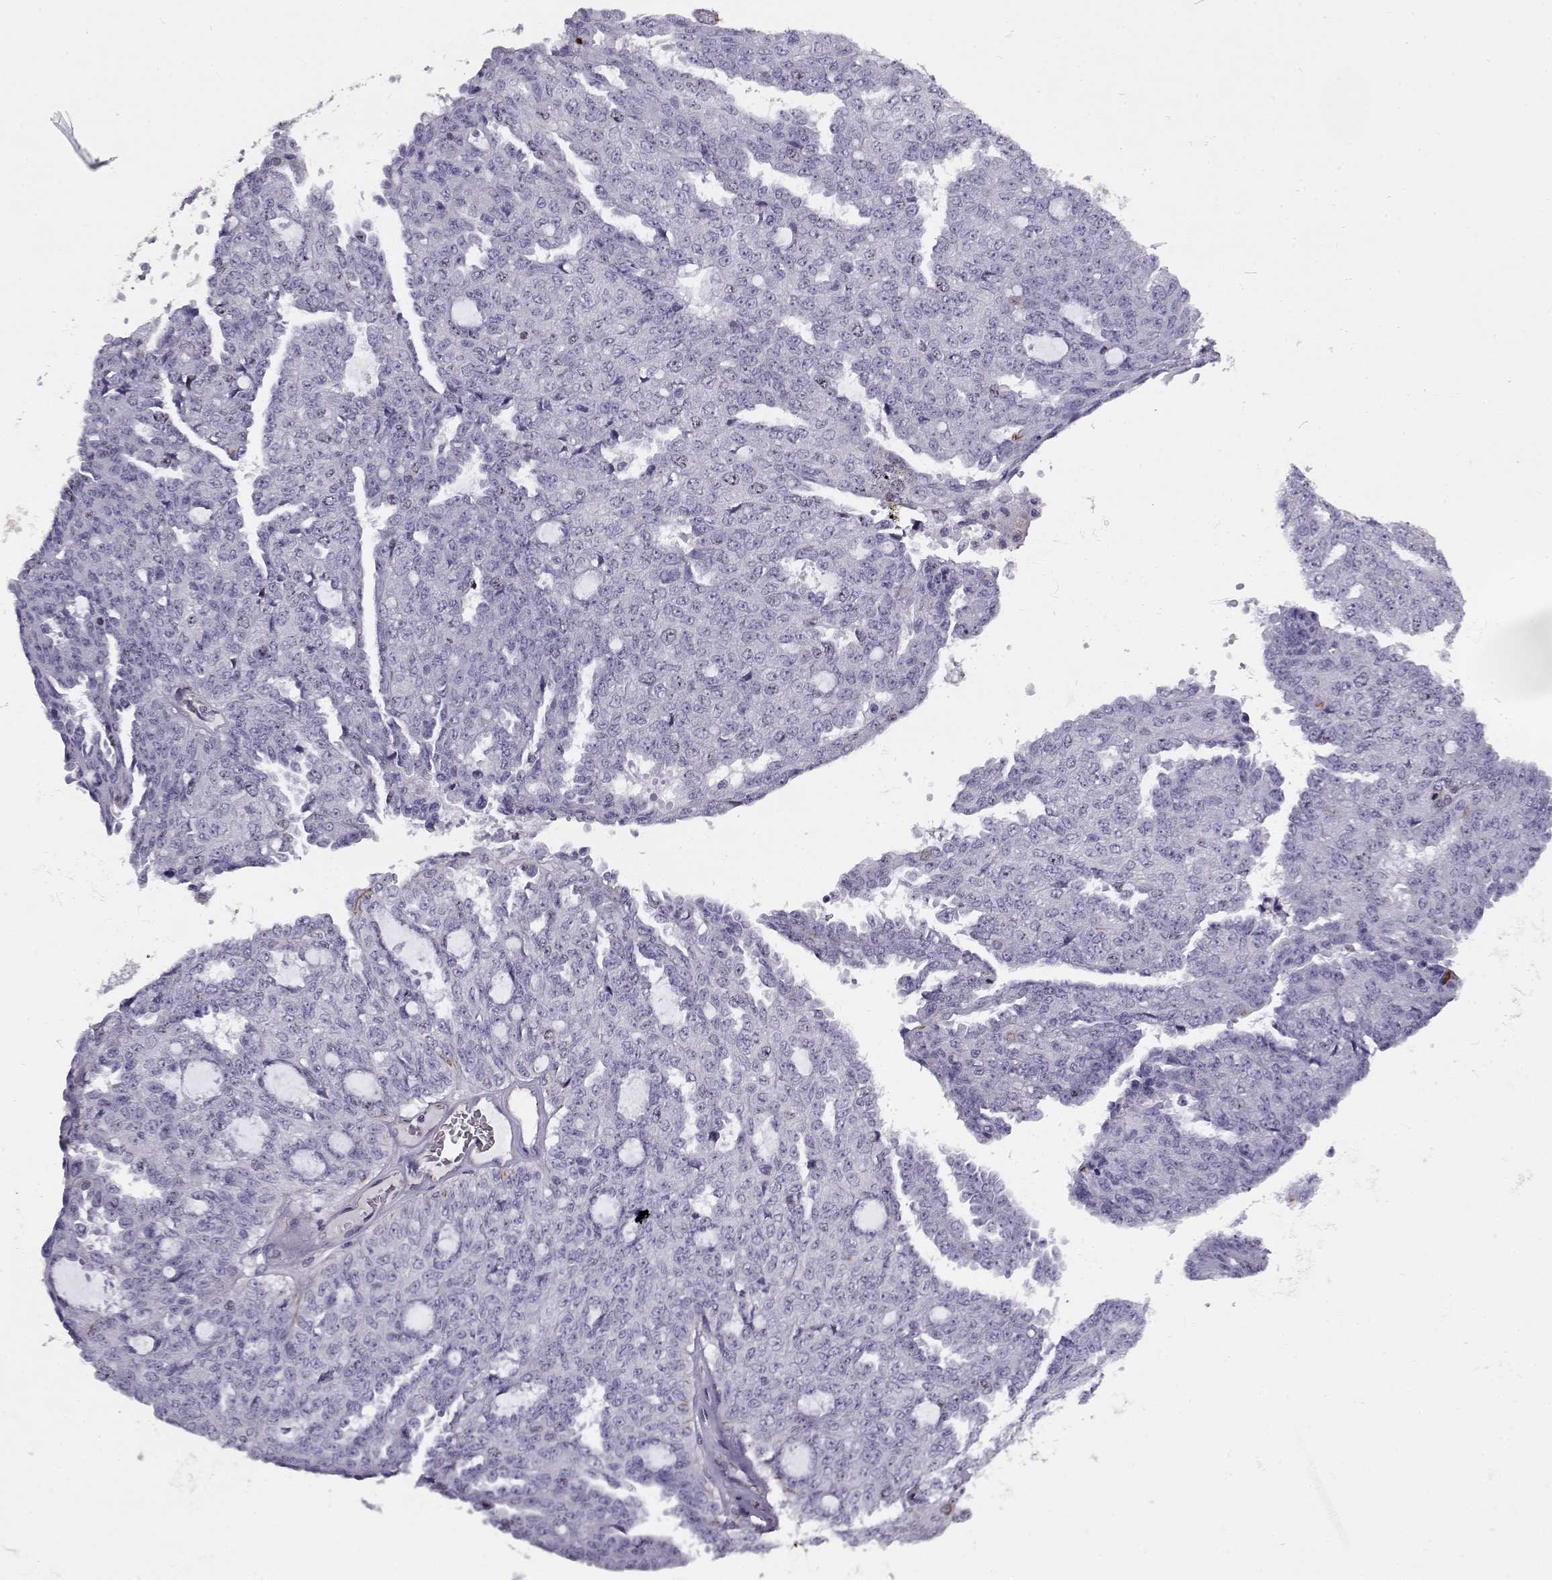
{"staining": {"intensity": "negative", "quantity": "none", "location": "none"}, "tissue": "ovarian cancer", "cell_type": "Tumor cells", "image_type": "cancer", "snomed": [{"axis": "morphology", "description": "Cystadenocarcinoma, serous, NOS"}, {"axis": "topography", "description": "Ovary"}], "caption": "Tumor cells show no significant expression in ovarian cancer.", "gene": "NPW", "patient": {"sex": "female", "age": 71}}